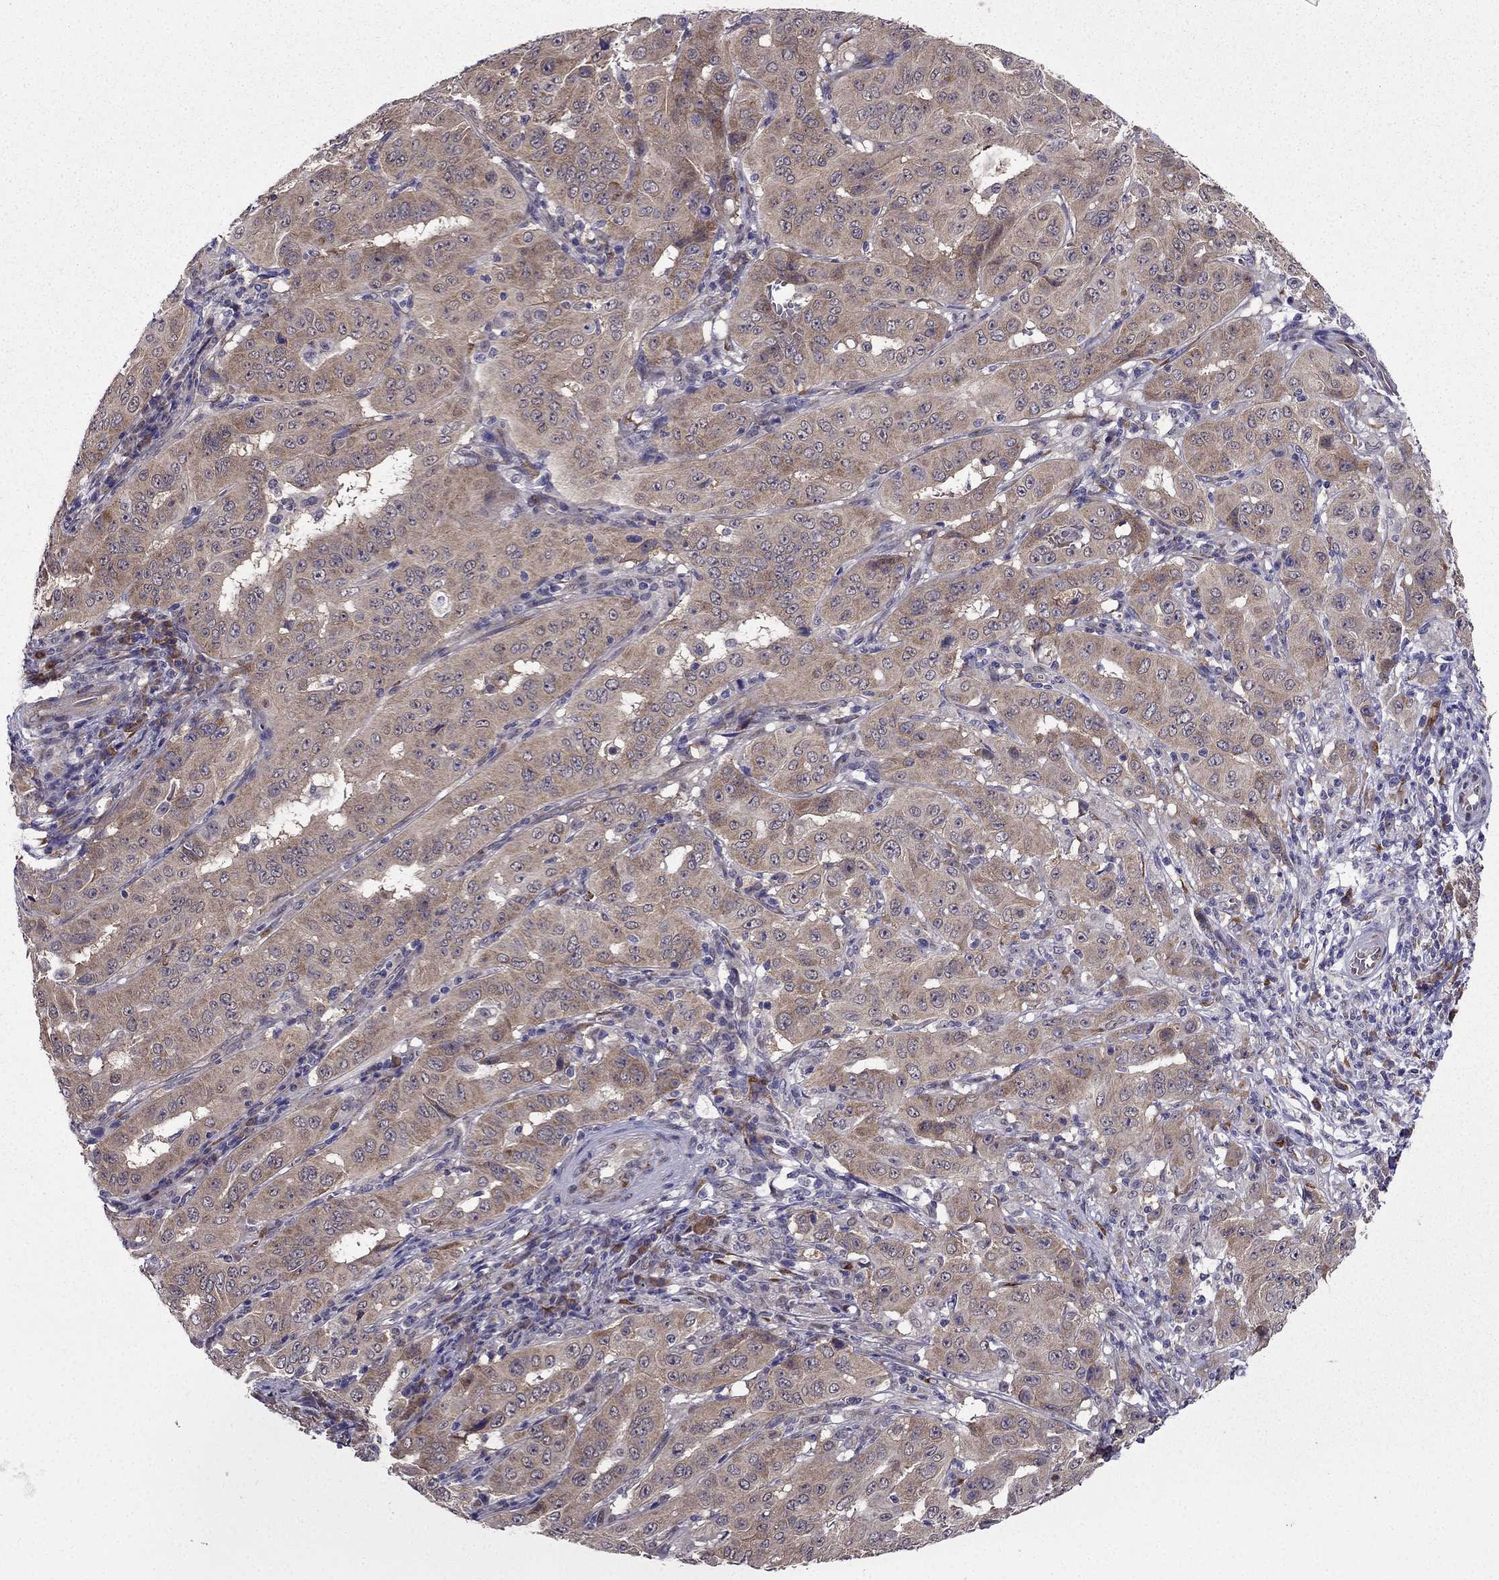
{"staining": {"intensity": "weak", "quantity": ">75%", "location": "cytoplasmic/membranous"}, "tissue": "pancreatic cancer", "cell_type": "Tumor cells", "image_type": "cancer", "snomed": [{"axis": "morphology", "description": "Adenocarcinoma, NOS"}, {"axis": "topography", "description": "Pancreas"}], "caption": "Weak cytoplasmic/membranous protein staining is seen in about >75% of tumor cells in pancreatic cancer.", "gene": "ARHGEF28", "patient": {"sex": "male", "age": 63}}